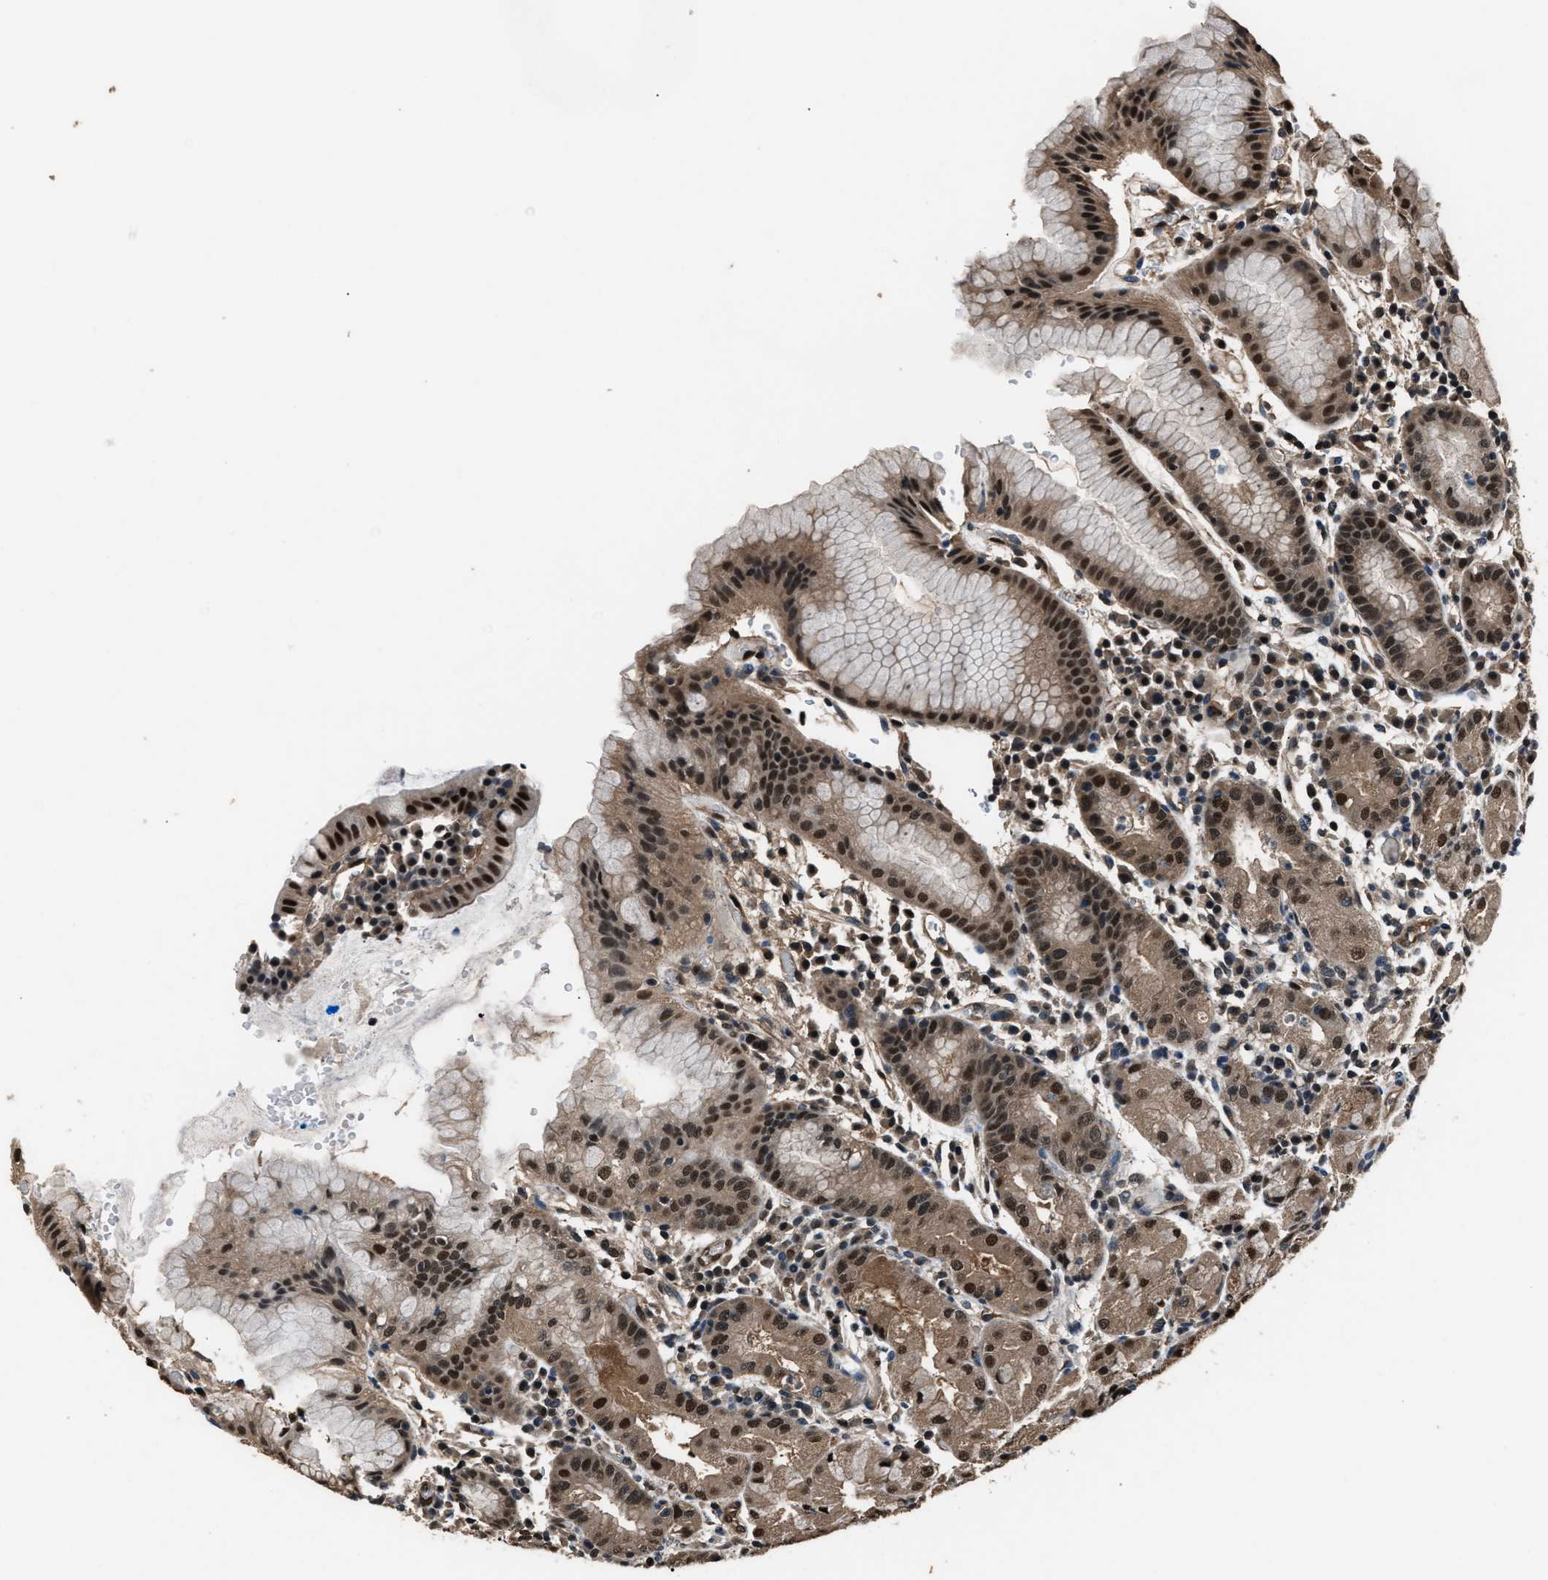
{"staining": {"intensity": "moderate", "quantity": "25%-75%", "location": "cytoplasmic/membranous,nuclear"}, "tissue": "stomach", "cell_type": "Glandular cells", "image_type": "normal", "snomed": [{"axis": "morphology", "description": "Normal tissue, NOS"}, {"axis": "topography", "description": "Stomach"}, {"axis": "topography", "description": "Stomach, lower"}], "caption": "Approximately 25%-75% of glandular cells in normal human stomach show moderate cytoplasmic/membranous,nuclear protein staining as visualized by brown immunohistochemical staining.", "gene": "DFFA", "patient": {"sex": "female", "age": 75}}